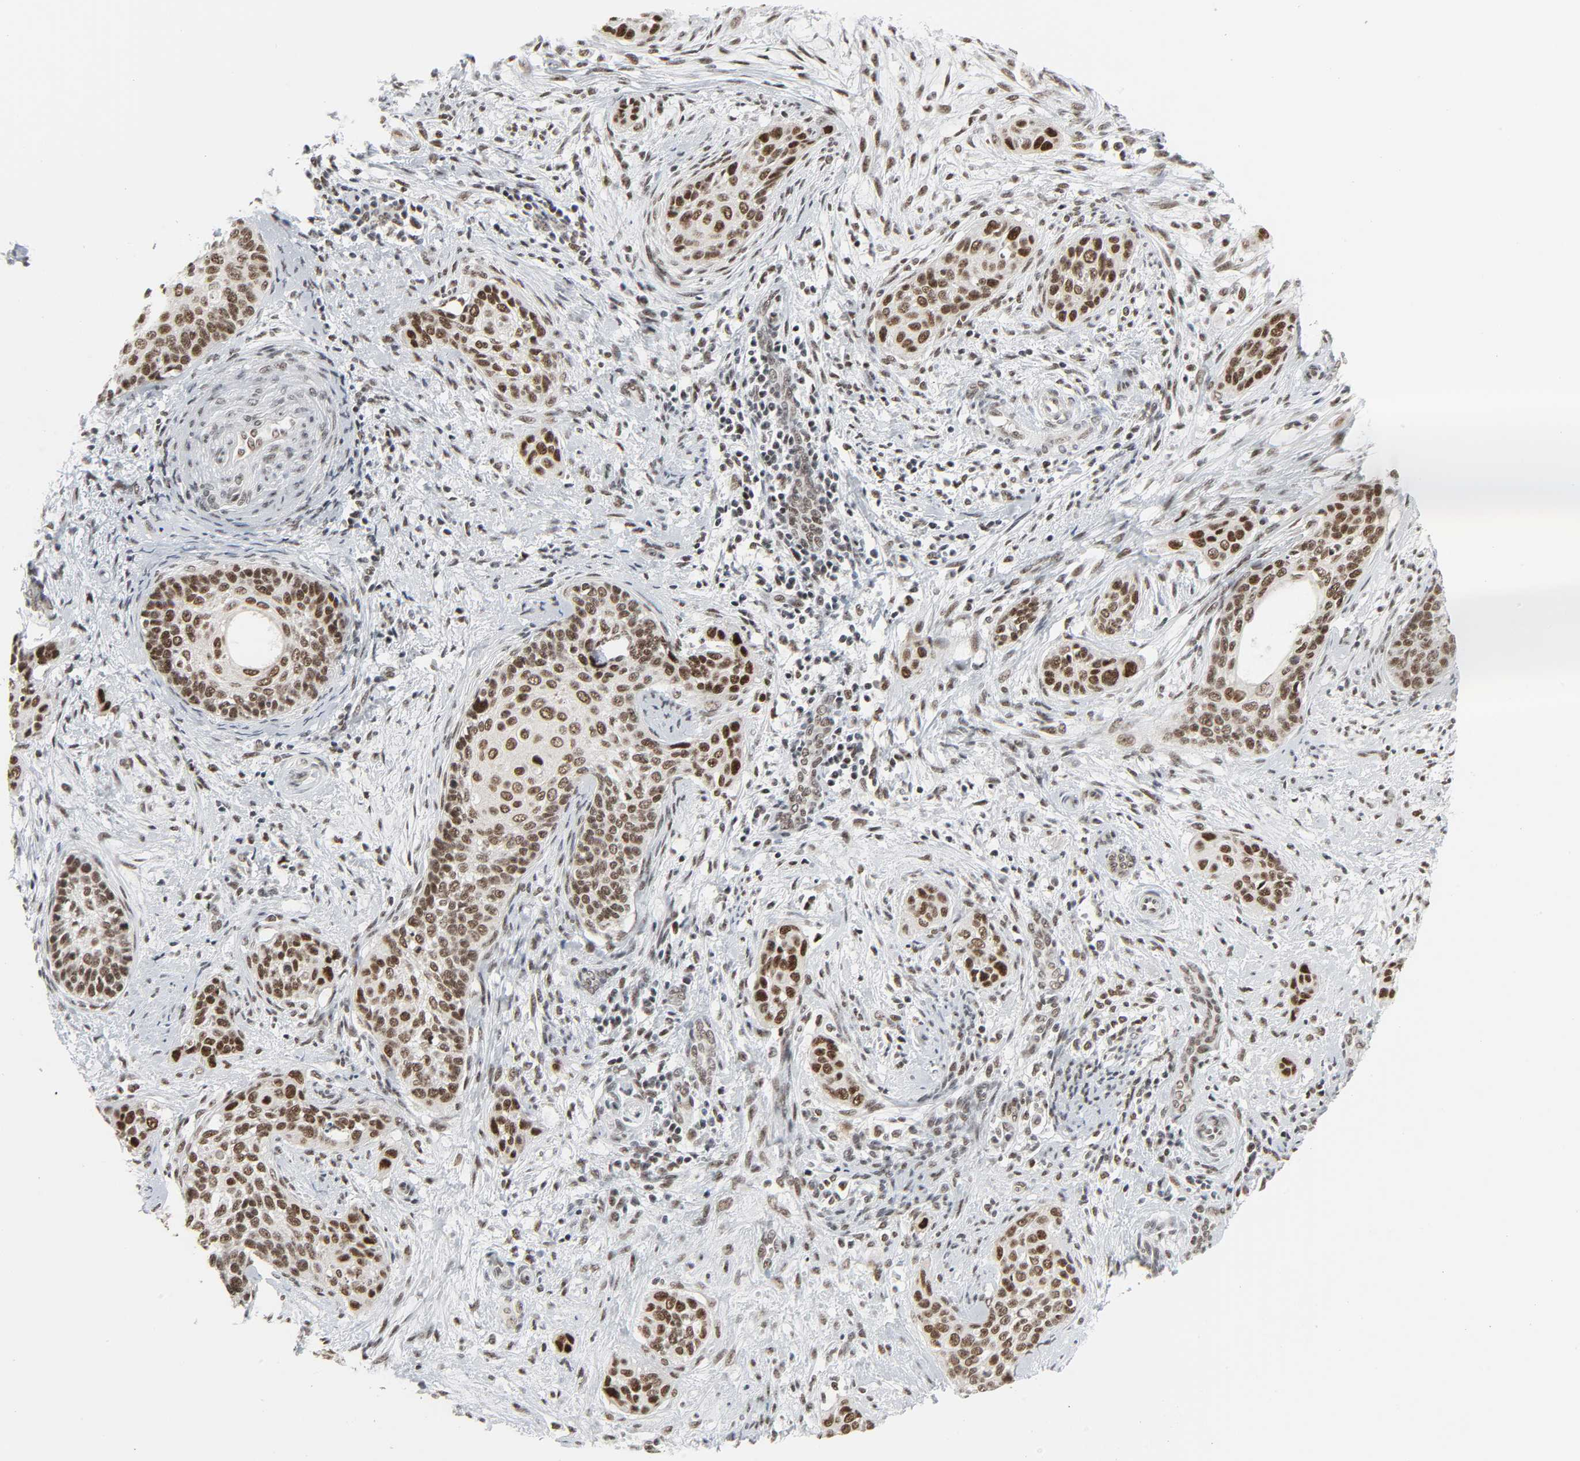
{"staining": {"intensity": "strong", "quantity": ">75%", "location": "nuclear"}, "tissue": "cervical cancer", "cell_type": "Tumor cells", "image_type": "cancer", "snomed": [{"axis": "morphology", "description": "Squamous cell carcinoma, NOS"}, {"axis": "topography", "description": "Cervix"}], "caption": "A high-resolution image shows immunohistochemistry (IHC) staining of squamous cell carcinoma (cervical), which demonstrates strong nuclear staining in about >75% of tumor cells.", "gene": "CDK7", "patient": {"sex": "female", "age": 33}}